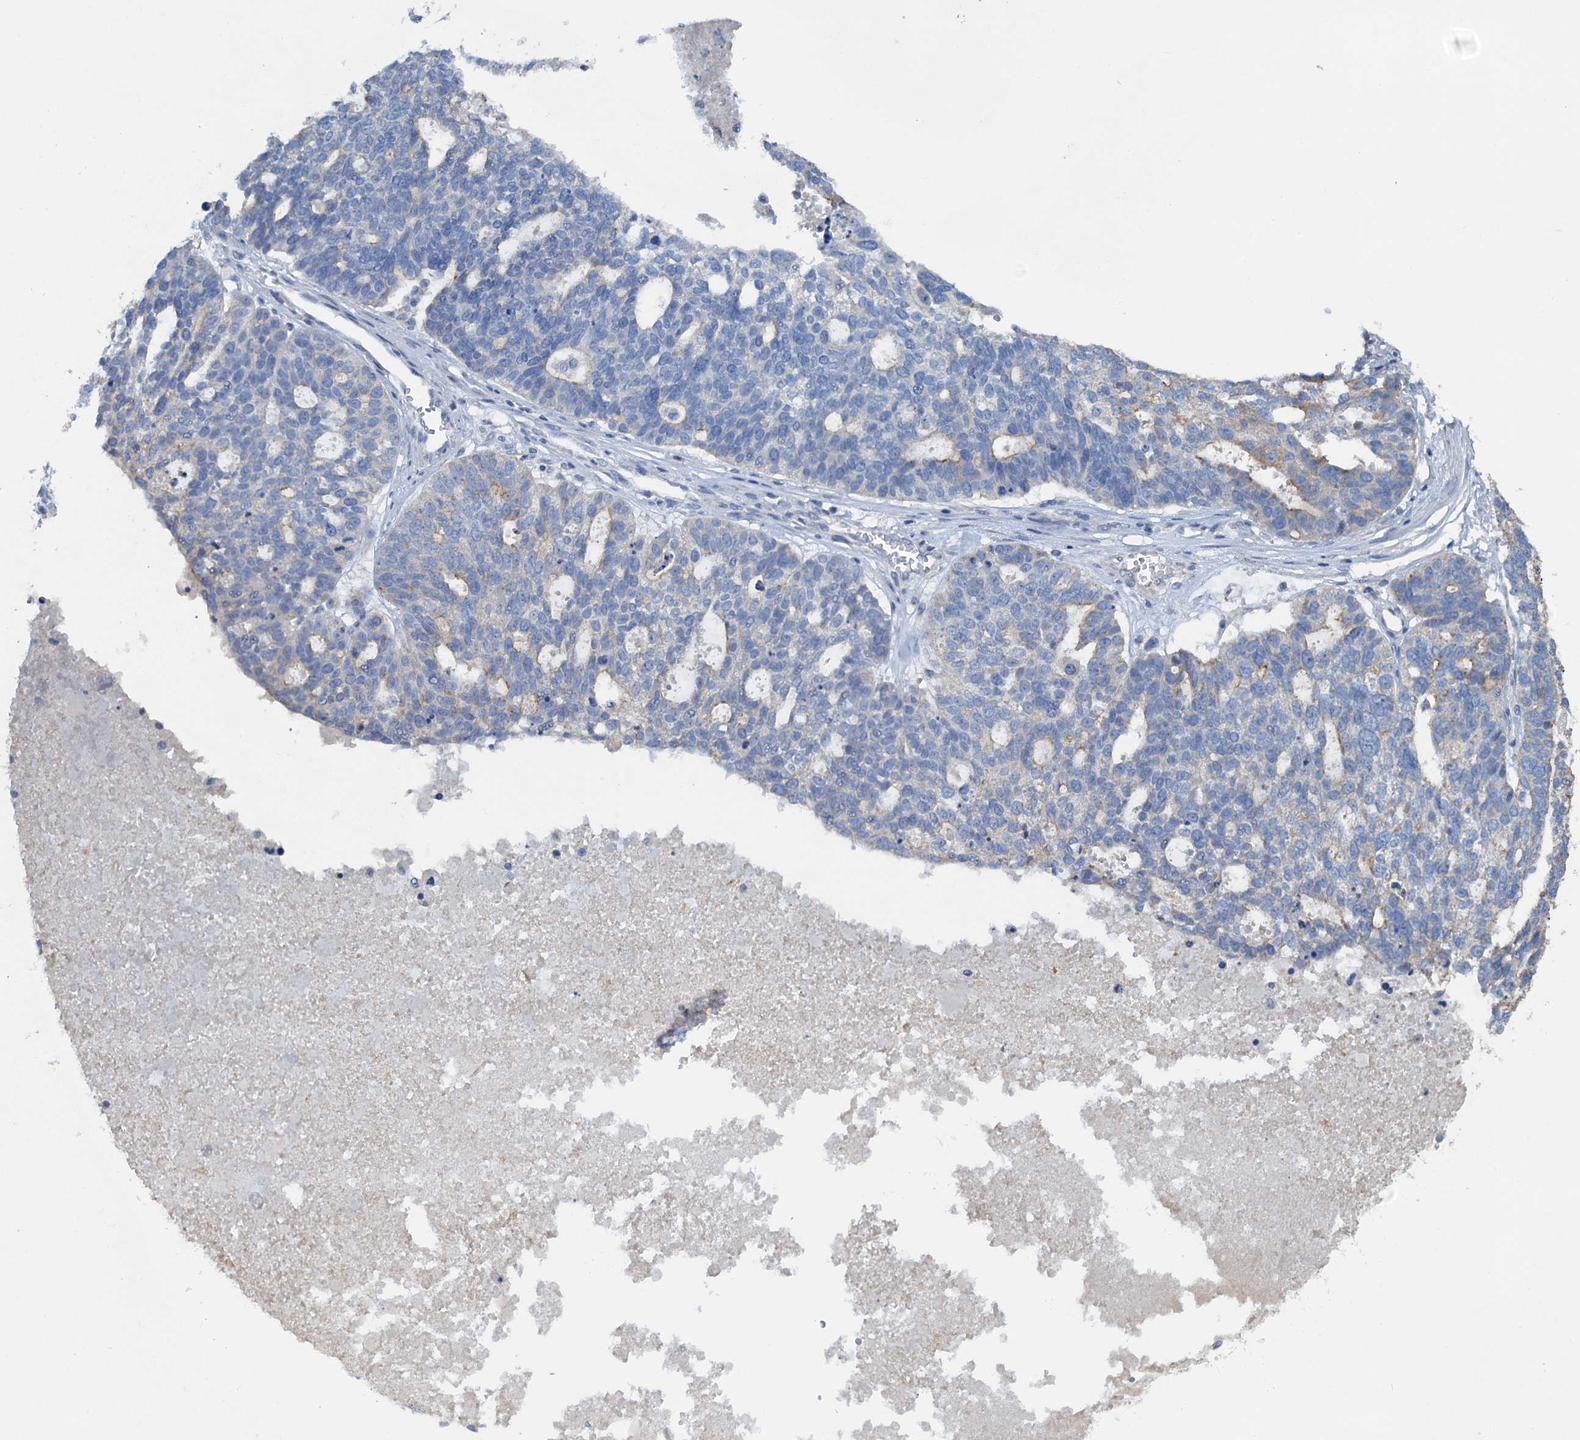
{"staining": {"intensity": "weak", "quantity": "<25%", "location": "cytoplasmic/membranous"}, "tissue": "ovarian cancer", "cell_type": "Tumor cells", "image_type": "cancer", "snomed": [{"axis": "morphology", "description": "Cystadenocarcinoma, serous, NOS"}, {"axis": "topography", "description": "Ovary"}], "caption": "The image exhibits no staining of tumor cells in ovarian serous cystadenocarcinoma.", "gene": "PLLP", "patient": {"sex": "female", "age": 59}}